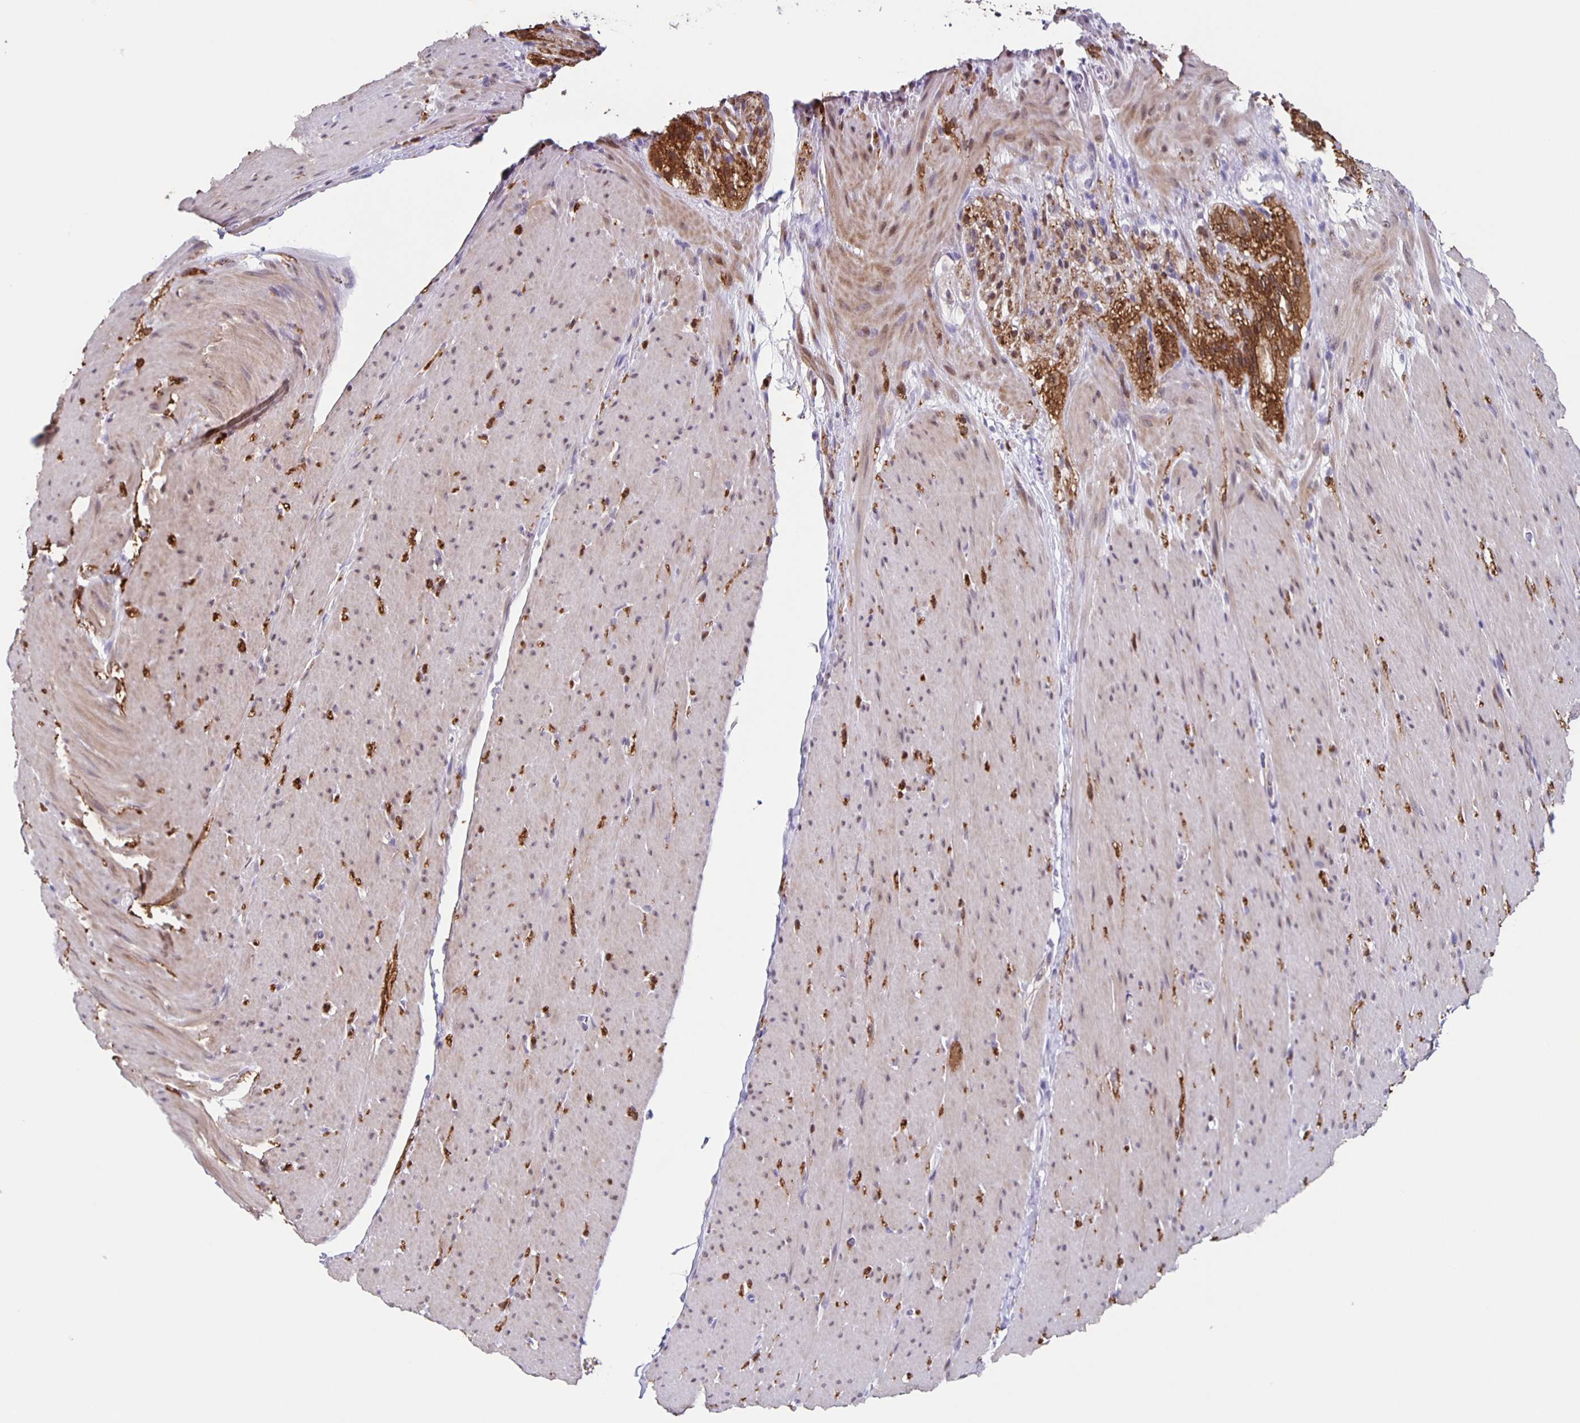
{"staining": {"intensity": "weak", "quantity": "25%-75%", "location": "cytoplasmic/membranous"}, "tissue": "smooth muscle", "cell_type": "Smooth muscle cells", "image_type": "normal", "snomed": [{"axis": "morphology", "description": "Normal tissue, NOS"}, {"axis": "topography", "description": "Smooth muscle"}, {"axis": "topography", "description": "Rectum"}], "caption": "Protein staining of unremarkable smooth muscle shows weak cytoplasmic/membranous positivity in approximately 25%-75% of smooth muscle cells.", "gene": "TPPP", "patient": {"sex": "male", "age": 53}}